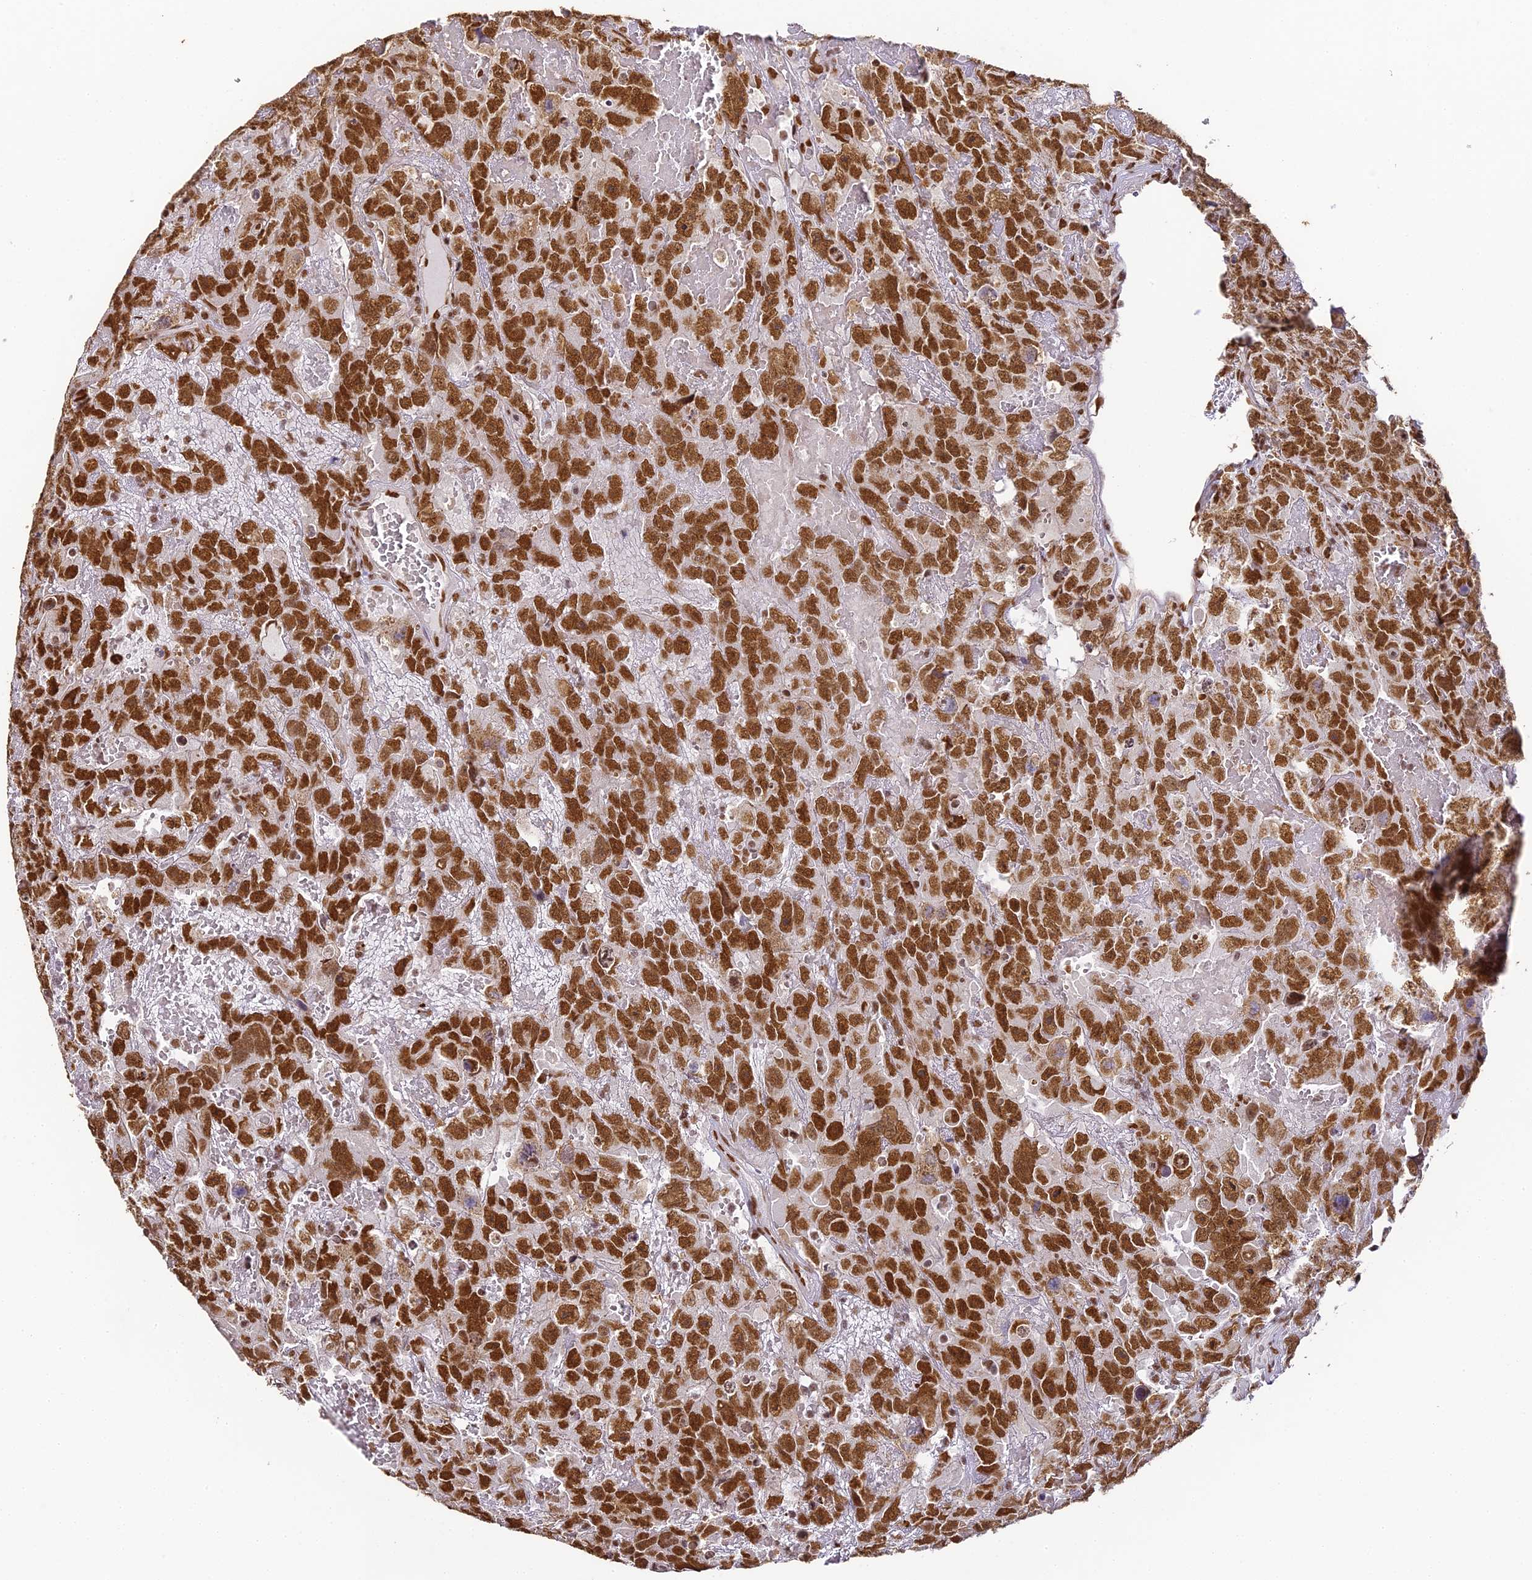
{"staining": {"intensity": "strong", "quantity": ">75%", "location": "nuclear"}, "tissue": "testis cancer", "cell_type": "Tumor cells", "image_type": "cancer", "snomed": [{"axis": "morphology", "description": "Carcinoma, Embryonal, NOS"}, {"axis": "topography", "description": "Testis"}], "caption": "IHC micrograph of human testis cancer stained for a protein (brown), which displays high levels of strong nuclear staining in approximately >75% of tumor cells.", "gene": "HNRNPA1", "patient": {"sex": "male", "age": 45}}